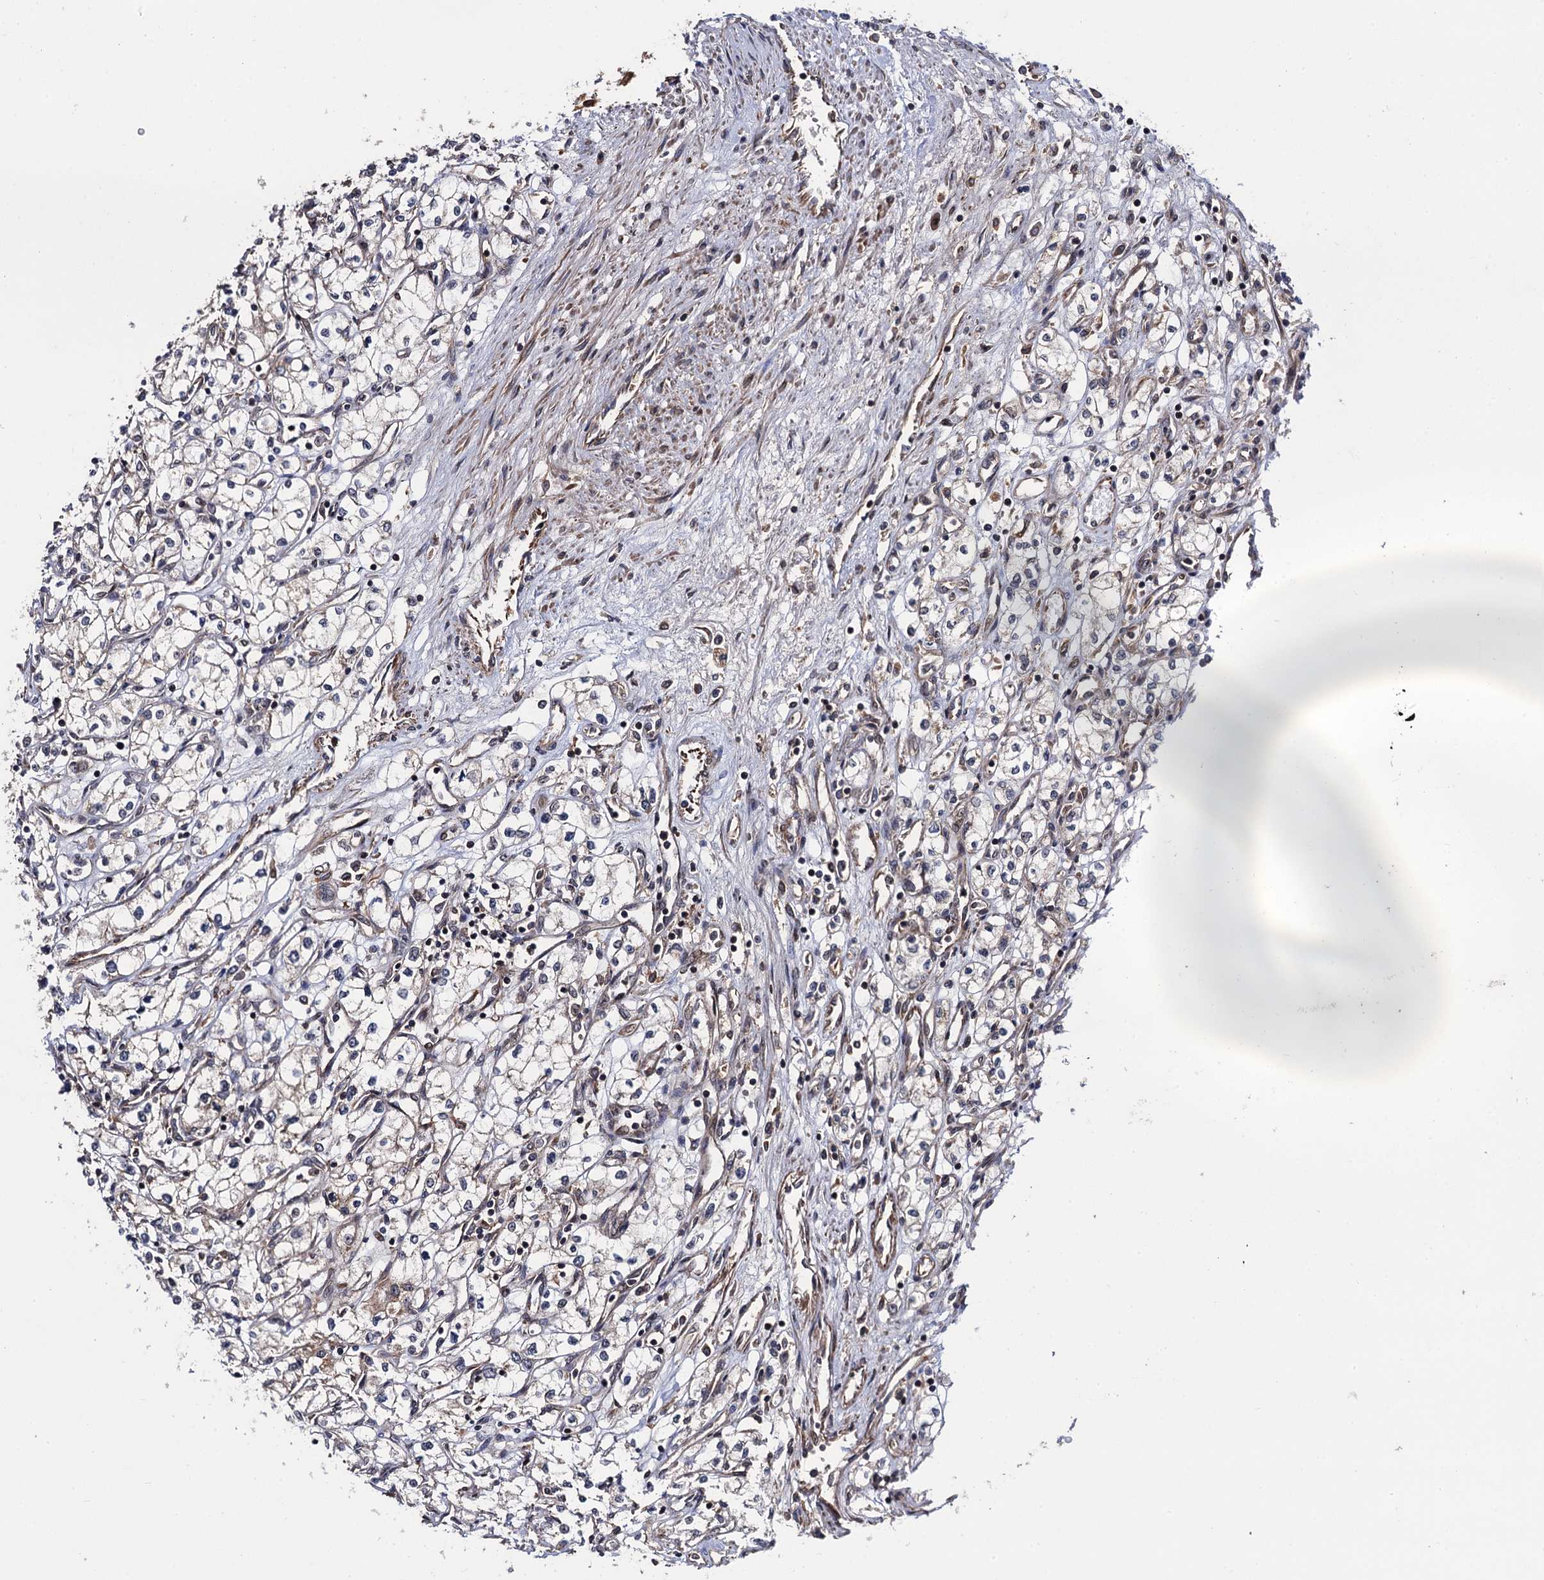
{"staining": {"intensity": "weak", "quantity": "<25%", "location": "cytoplasmic/membranous"}, "tissue": "renal cancer", "cell_type": "Tumor cells", "image_type": "cancer", "snomed": [{"axis": "morphology", "description": "Adenocarcinoma, NOS"}, {"axis": "topography", "description": "Kidney"}], "caption": "Immunohistochemistry (IHC) image of neoplastic tissue: human renal cancer stained with DAB (3,3'-diaminobenzidine) shows no significant protein expression in tumor cells.", "gene": "FSIP1", "patient": {"sex": "male", "age": 59}}